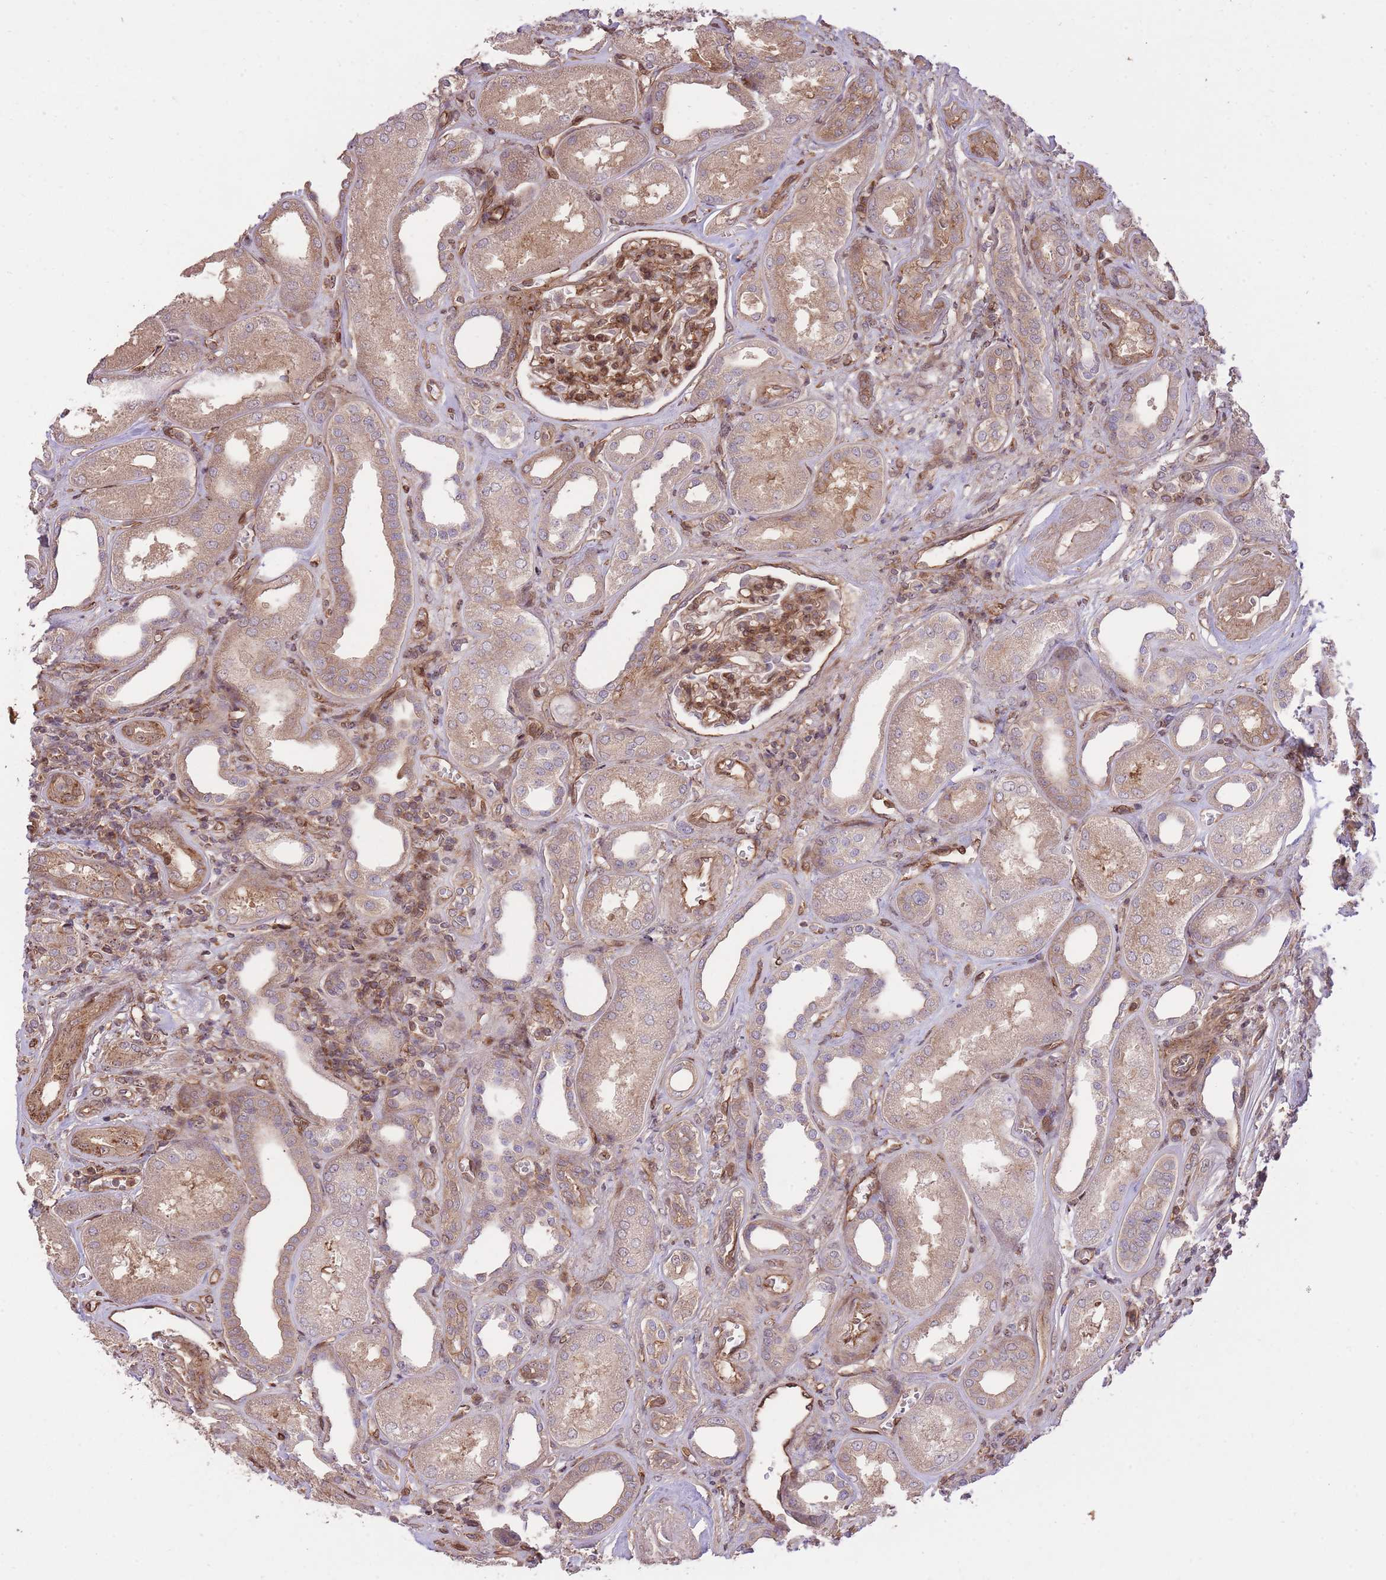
{"staining": {"intensity": "moderate", "quantity": ">75%", "location": "cytoplasmic/membranous"}, "tissue": "kidney", "cell_type": "Cells in glomeruli", "image_type": "normal", "snomed": [{"axis": "morphology", "description": "Normal tissue, NOS"}, {"axis": "morphology", "description": "Adenocarcinoma, NOS"}, {"axis": "topography", "description": "Kidney"}], "caption": "DAB immunohistochemical staining of benign kidney displays moderate cytoplasmic/membranous protein positivity in about >75% of cells in glomeruli.", "gene": "PLD1", "patient": {"sex": "female", "age": 68}}